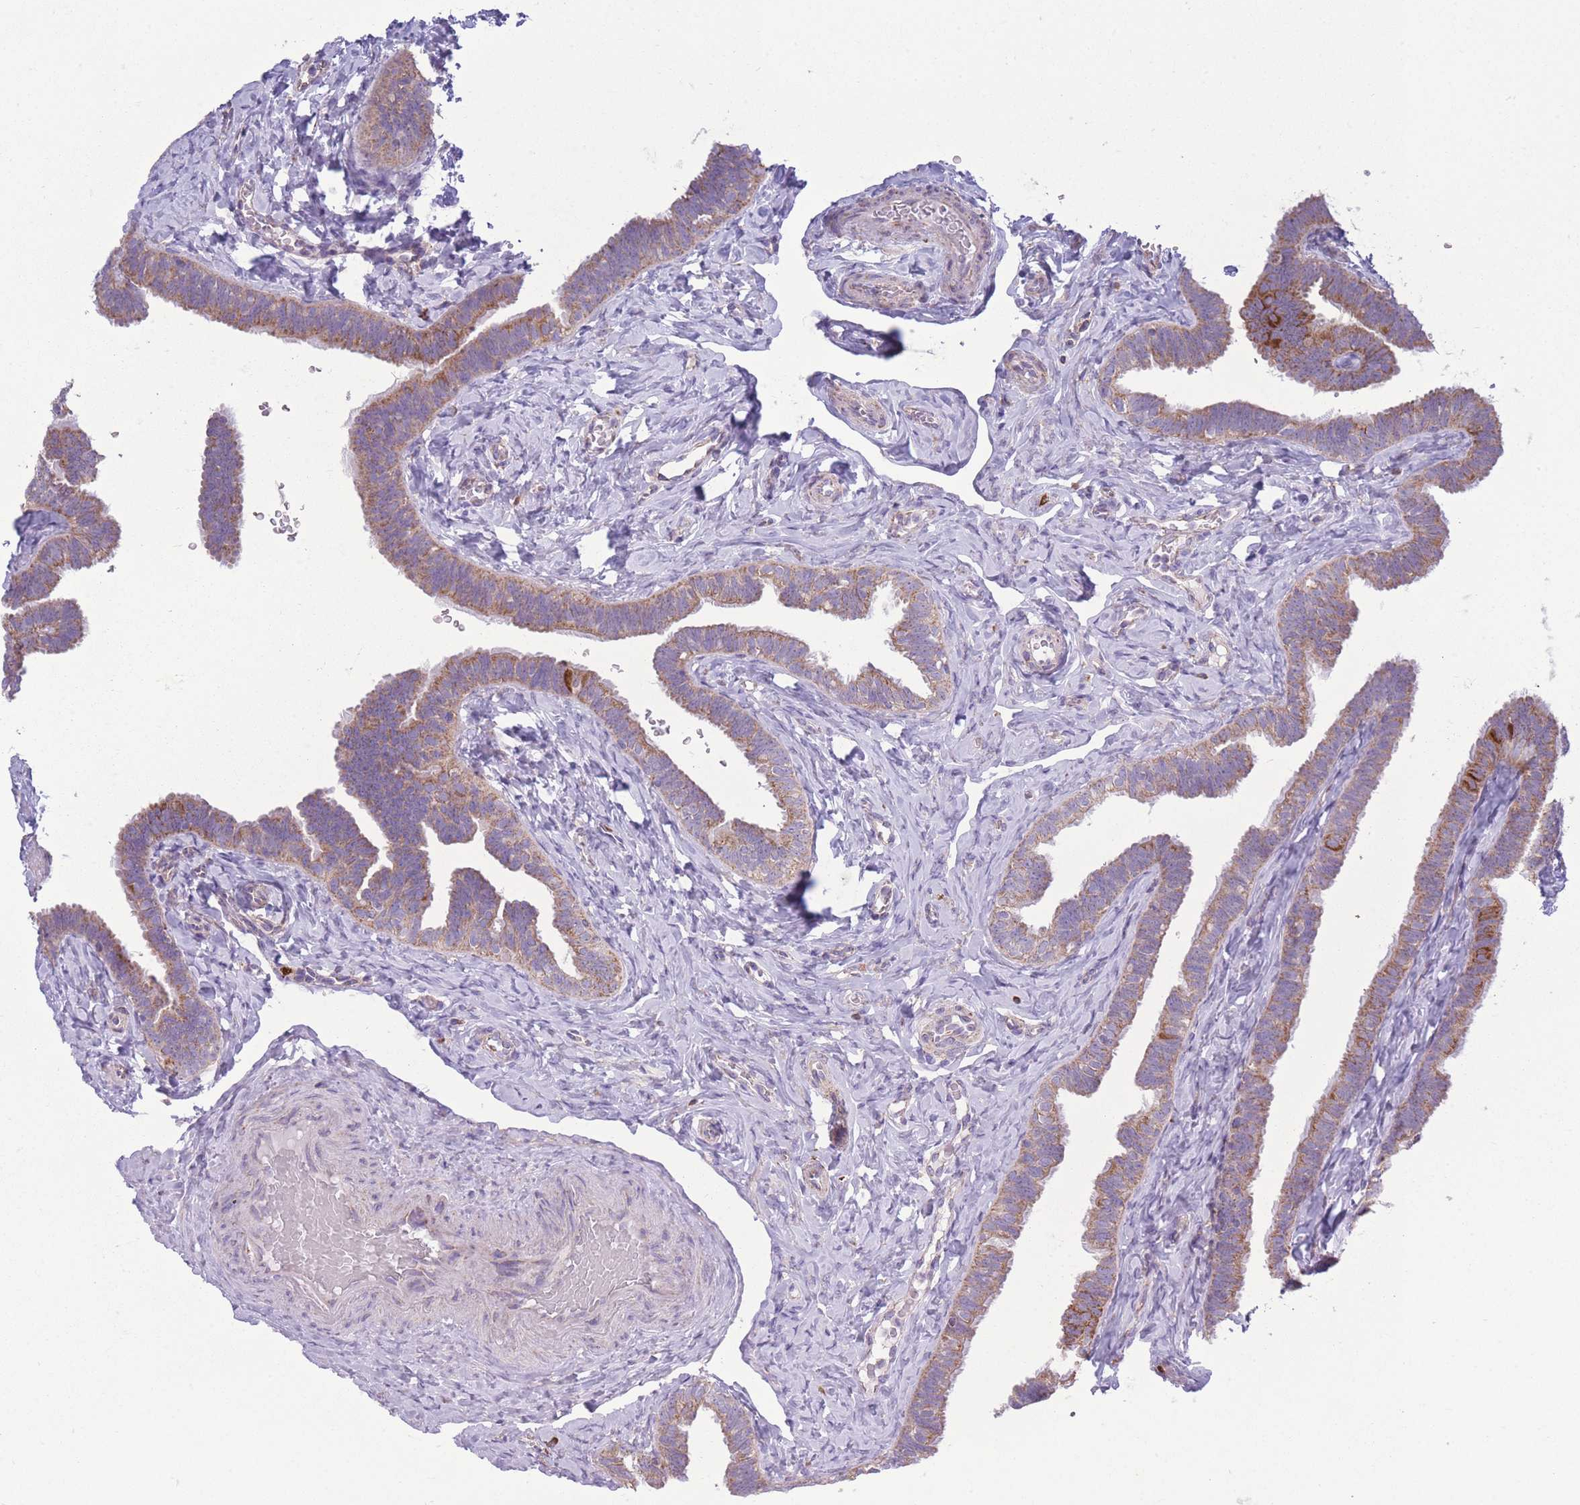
{"staining": {"intensity": "moderate", "quantity": ">75%", "location": "cytoplasmic/membranous"}, "tissue": "fallopian tube", "cell_type": "Glandular cells", "image_type": "normal", "snomed": [{"axis": "morphology", "description": "Normal tissue, NOS"}, {"axis": "topography", "description": "Fallopian tube"}], "caption": "The micrograph displays a brown stain indicating the presence of a protein in the cytoplasmic/membranous of glandular cells in fallopian tube. (IHC, brightfield microscopy, high magnification).", "gene": "PDHA1", "patient": {"sex": "female", "age": 39}}